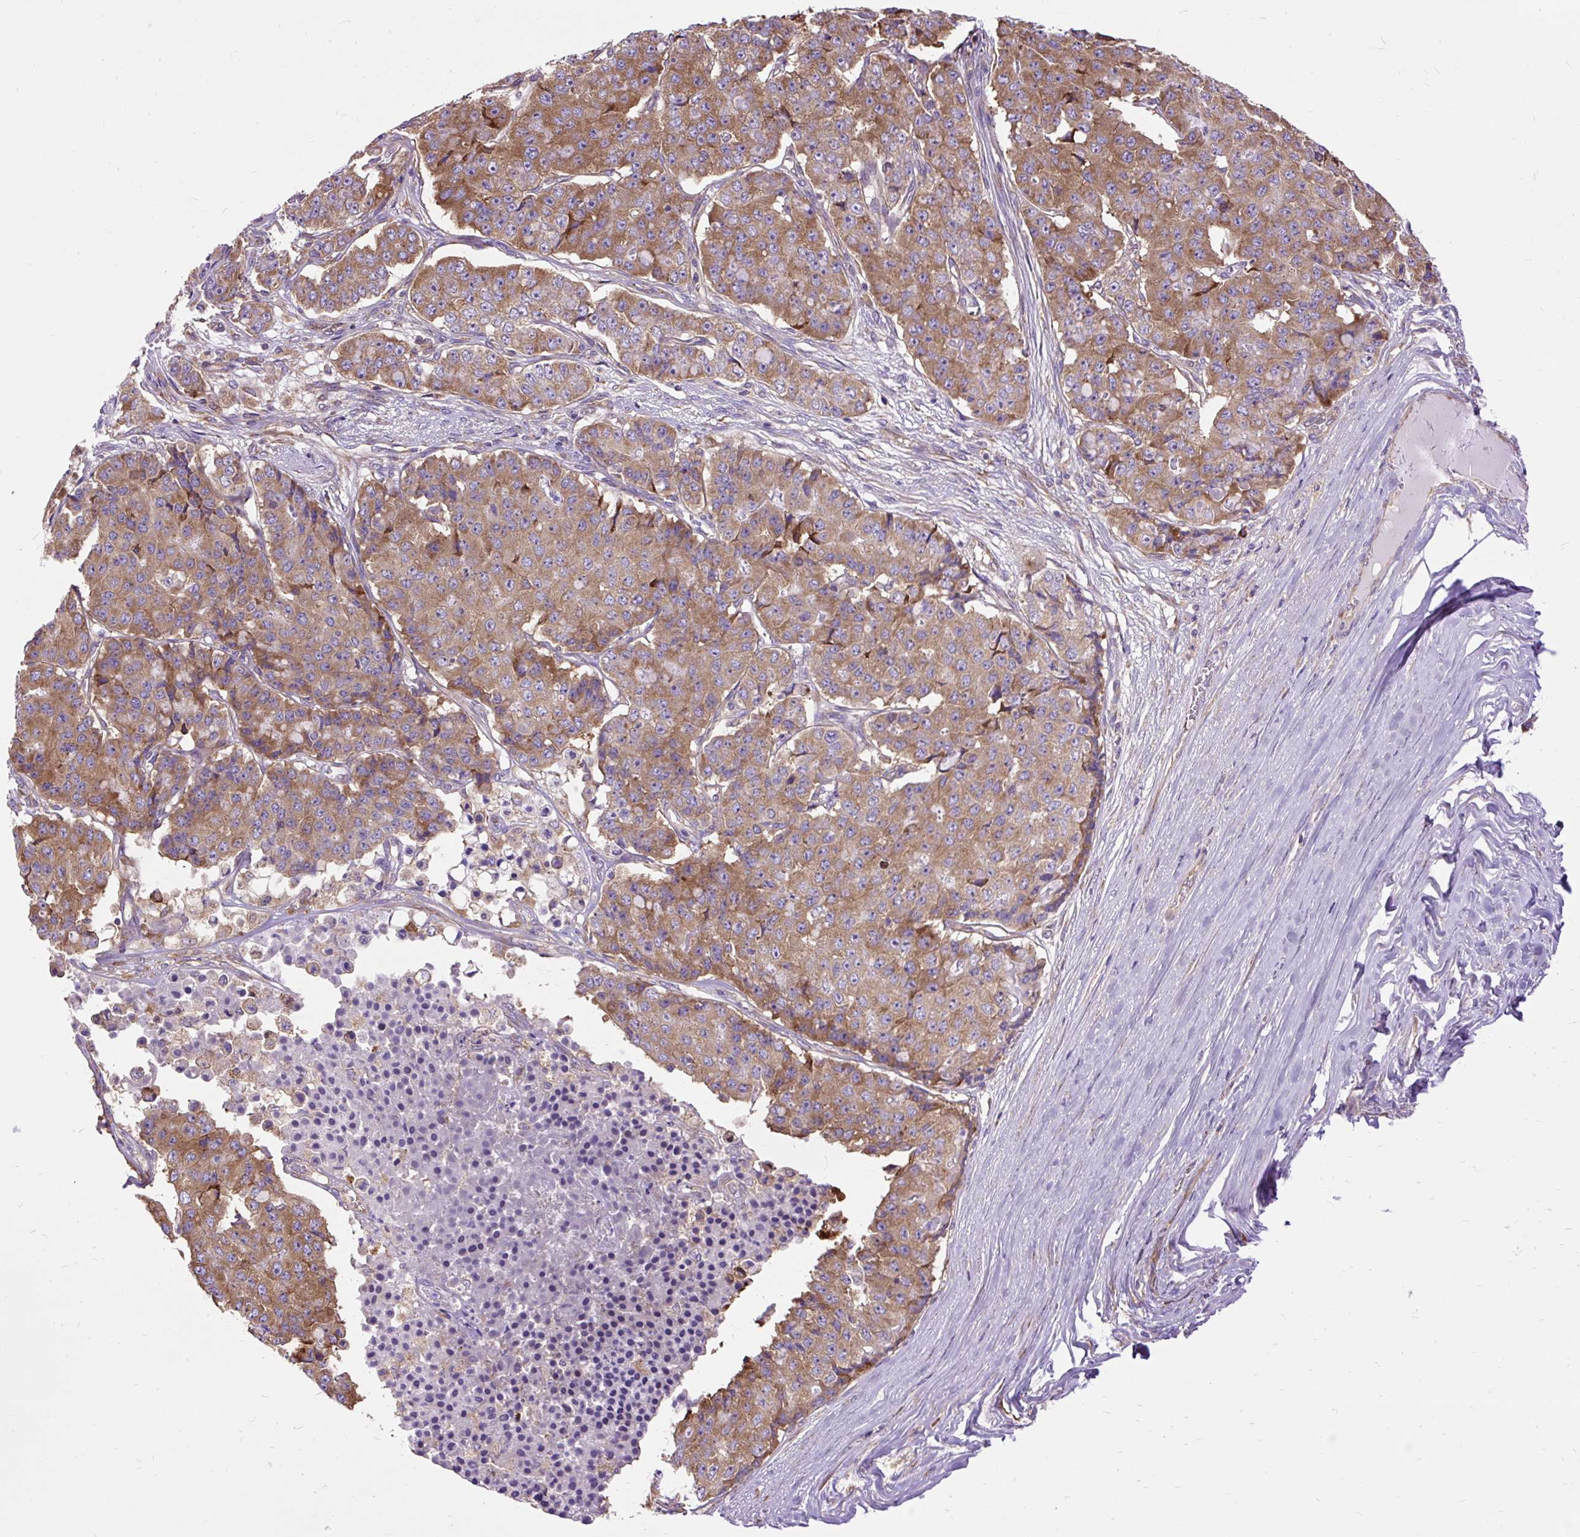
{"staining": {"intensity": "moderate", "quantity": ">75%", "location": "cytoplasmic/membranous"}, "tissue": "pancreatic cancer", "cell_type": "Tumor cells", "image_type": "cancer", "snomed": [{"axis": "morphology", "description": "Adenocarcinoma, NOS"}, {"axis": "topography", "description": "Pancreas"}], "caption": "Protein staining displays moderate cytoplasmic/membranous expression in approximately >75% of tumor cells in pancreatic cancer. (DAB IHC, brown staining for protein, blue staining for nuclei).", "gene": "RPS5", "patient": {"sex": "male", "age": 50}}